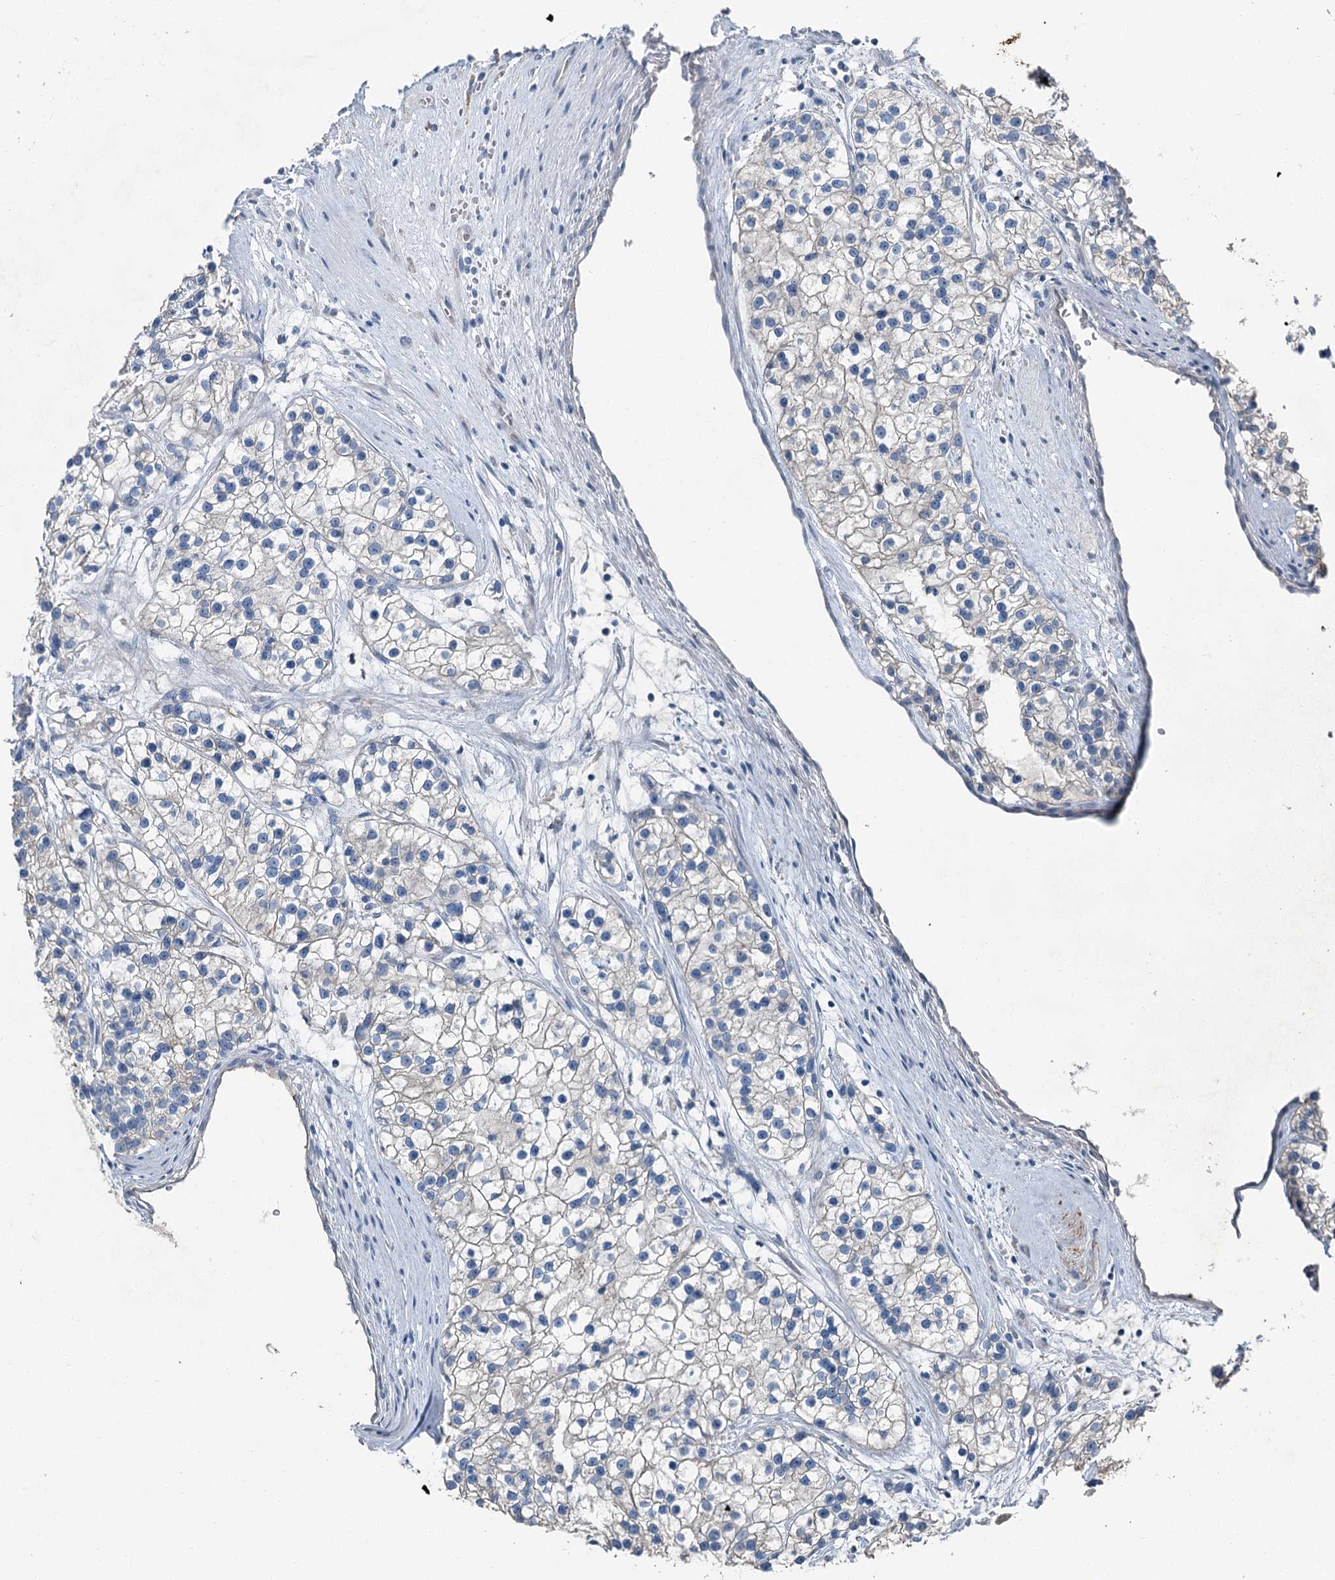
{"staining": {"intensity": "negative", "quantity": "none", "location": "none"}, "tissue": "renal cancer", "cell_type": "Tumor cells", "image_type": "cancer", "snomed": [{"axis": "morphology", "description": "Adenocarcinoma, NOS"}, {"axis": "topography", "description": "Kidney"}], "caption": "High magnification brightfield microscopy of adenocarcinoma (renal) stained with DAB (3,3'-diaminobenzidine) (brown) and counterstained with hematoxylin (blue): tumor cells show no significant expression.", "gene": "C6orf120", "patient": {"sex": "female", "age": 57}}